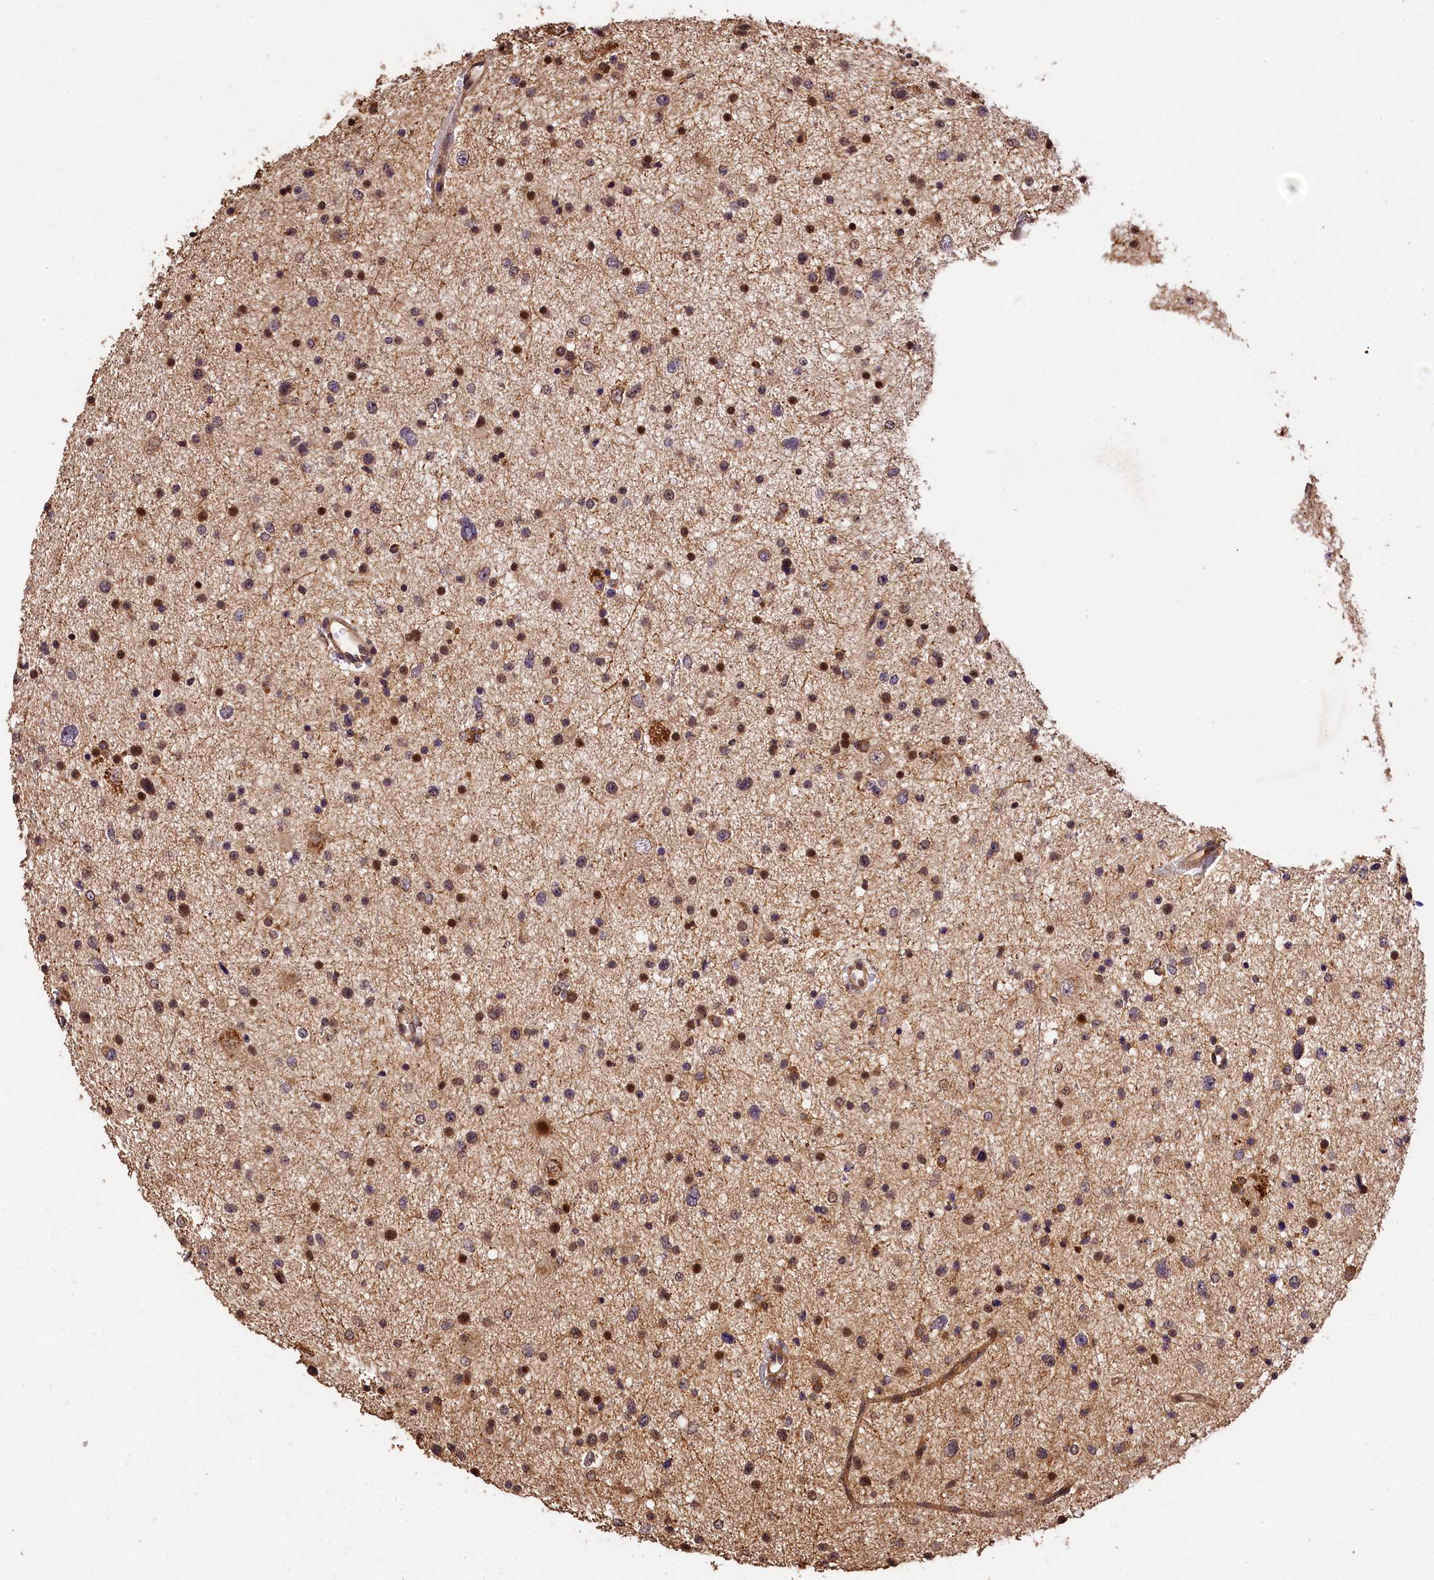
{"staining": {"intensity": "moderate", "quantity": "<25%", "location": "cytoplasmic/membranous,nuclear"}, "tissue": "glioma", "cell_type": "Tumor cells", "image_type": "cancer", "snomed": [{"axis": "morphology", "description": "Glioma, malignant, Low grade"}, {"axis": "topography", "description": "Brain"}], "caption": "Immunohistochemical staining of glioma displays low levels of moderate cytoplasmic/membranous and nuclear protein expression in approximately <25% of tumor cells.", "gene": "KPTN", "patient": {"sex": "female", "age": 37}}